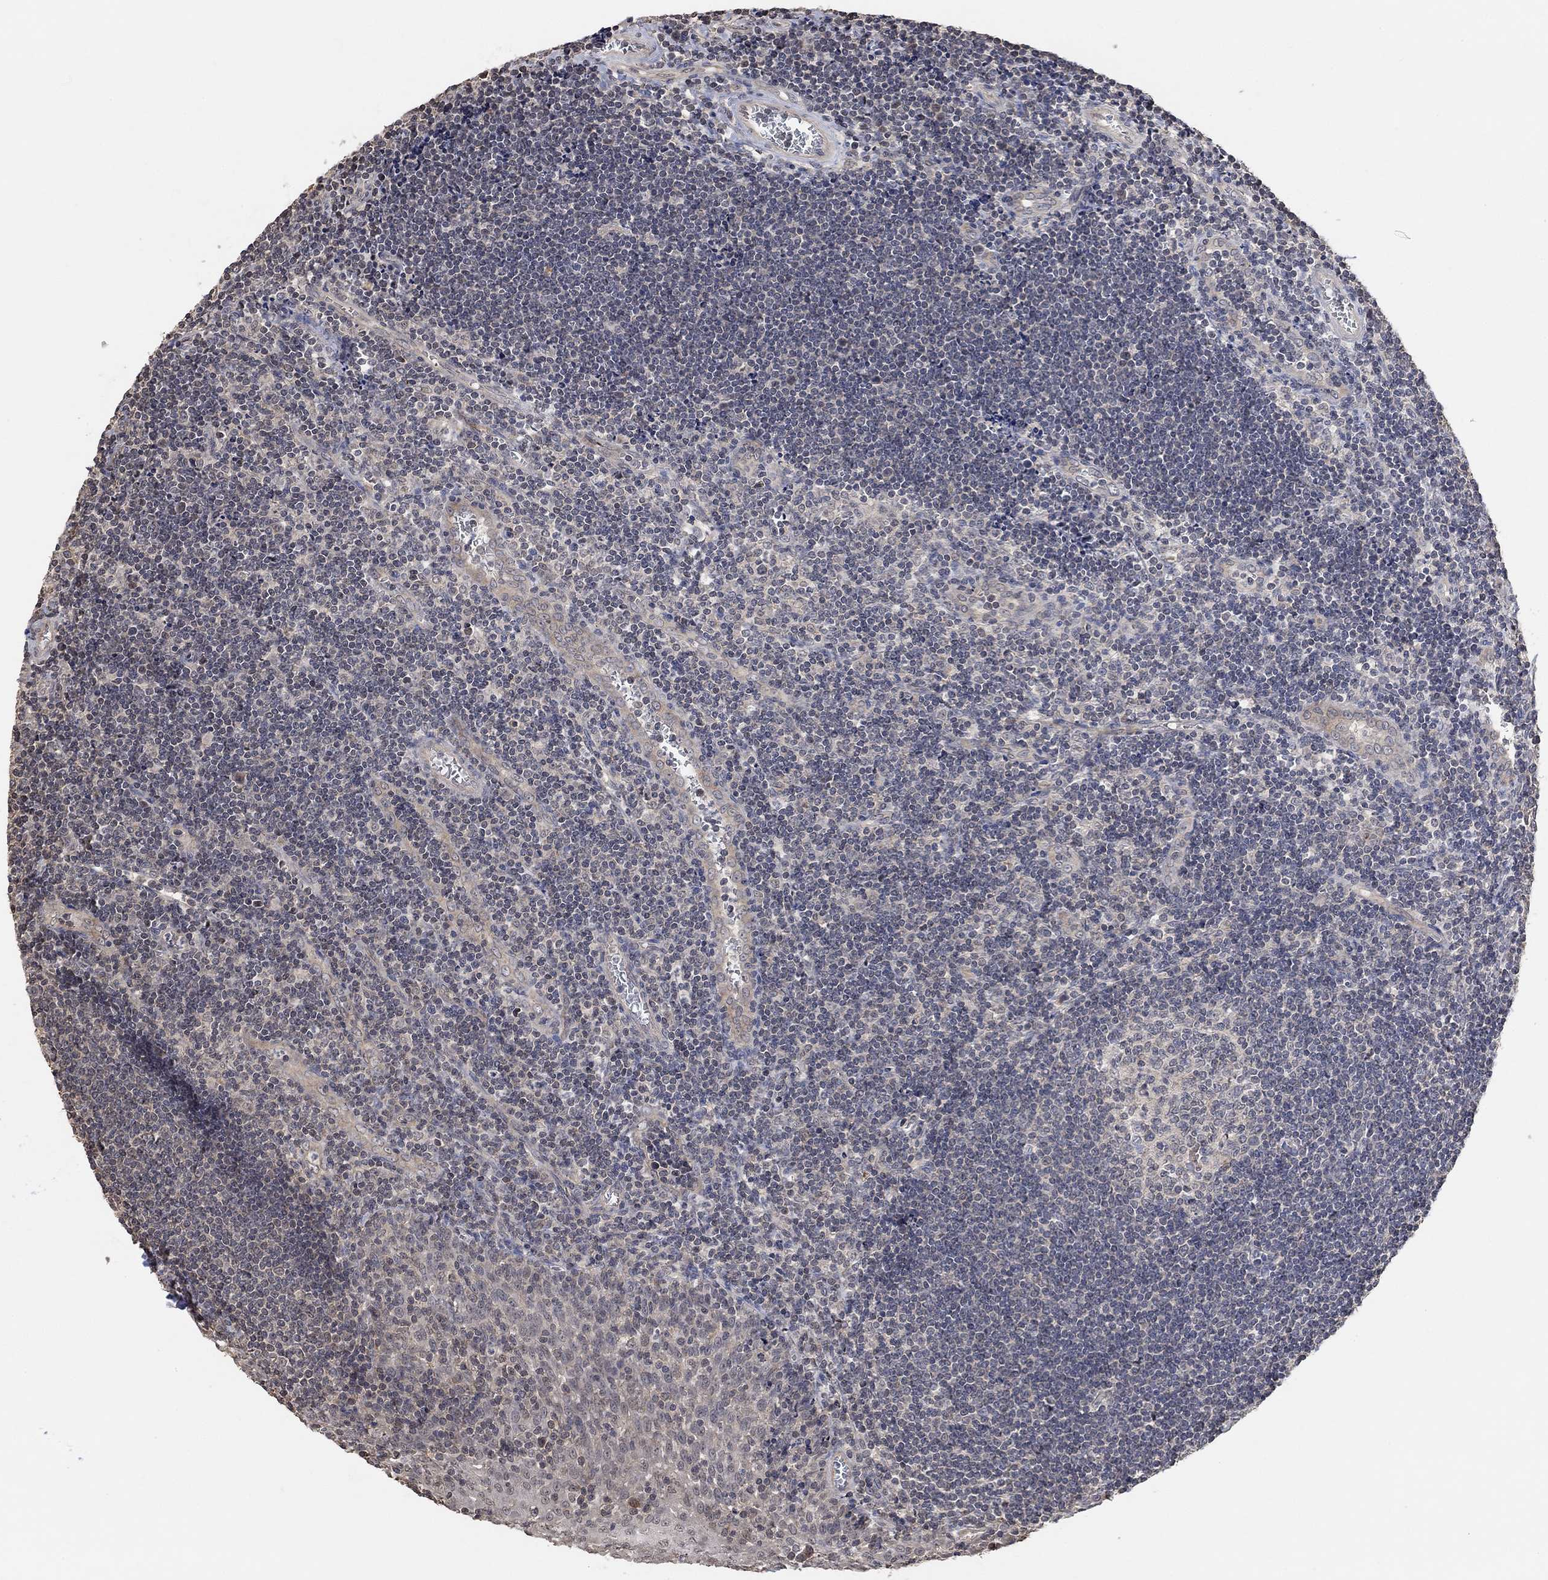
{"staining": {"intensity": "negative", "quantity": "none", "location": "none"}, "tissue": "tonsil", "cell_type": "Germinal center cells", "image_type": "normal", "snomed": [{"axis": "morphology", "description": "Normal tissue, NOS"}, {"axis": "topography", "description": "Tonsil"}], "caption": "The photomicrograph demonstrates no staining of germinal center cells in benign tonsil.", "gene": "UNC5B", "patient": {"sex": "male", "age": 33}}